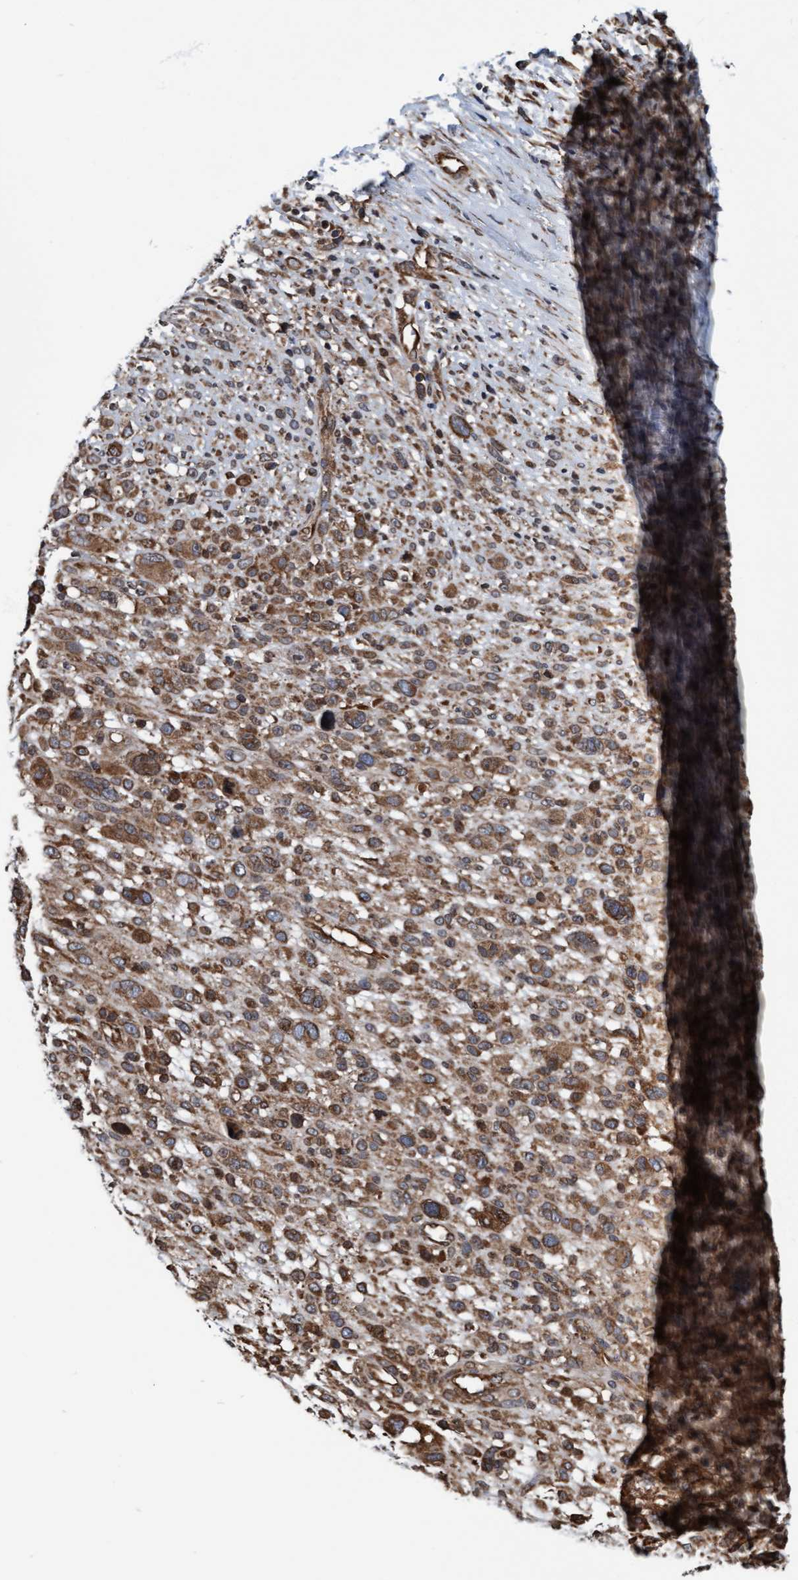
{"staining": {"intensity": "moderate", "quantity": "<25%", "location": "cytoplasmic/membranous"}, "tissue": "melanoma", "cell_type": "Tumor cells", "image_type": "cancer", "snomed": [{"axis": "morphology", "description": "Malignant melanoma, NOS"}, {"axis": "topography", "description": "Skin"}], "caption": "IHC micrograph of human melanoma stained for a protein (brown), which displays low levels of moderate cytoplasmic/membranous staining in approximately <25% of tumor cells.", "gene": "RAP1GAP2", "patient": {"sex": "female", "age": 55}}